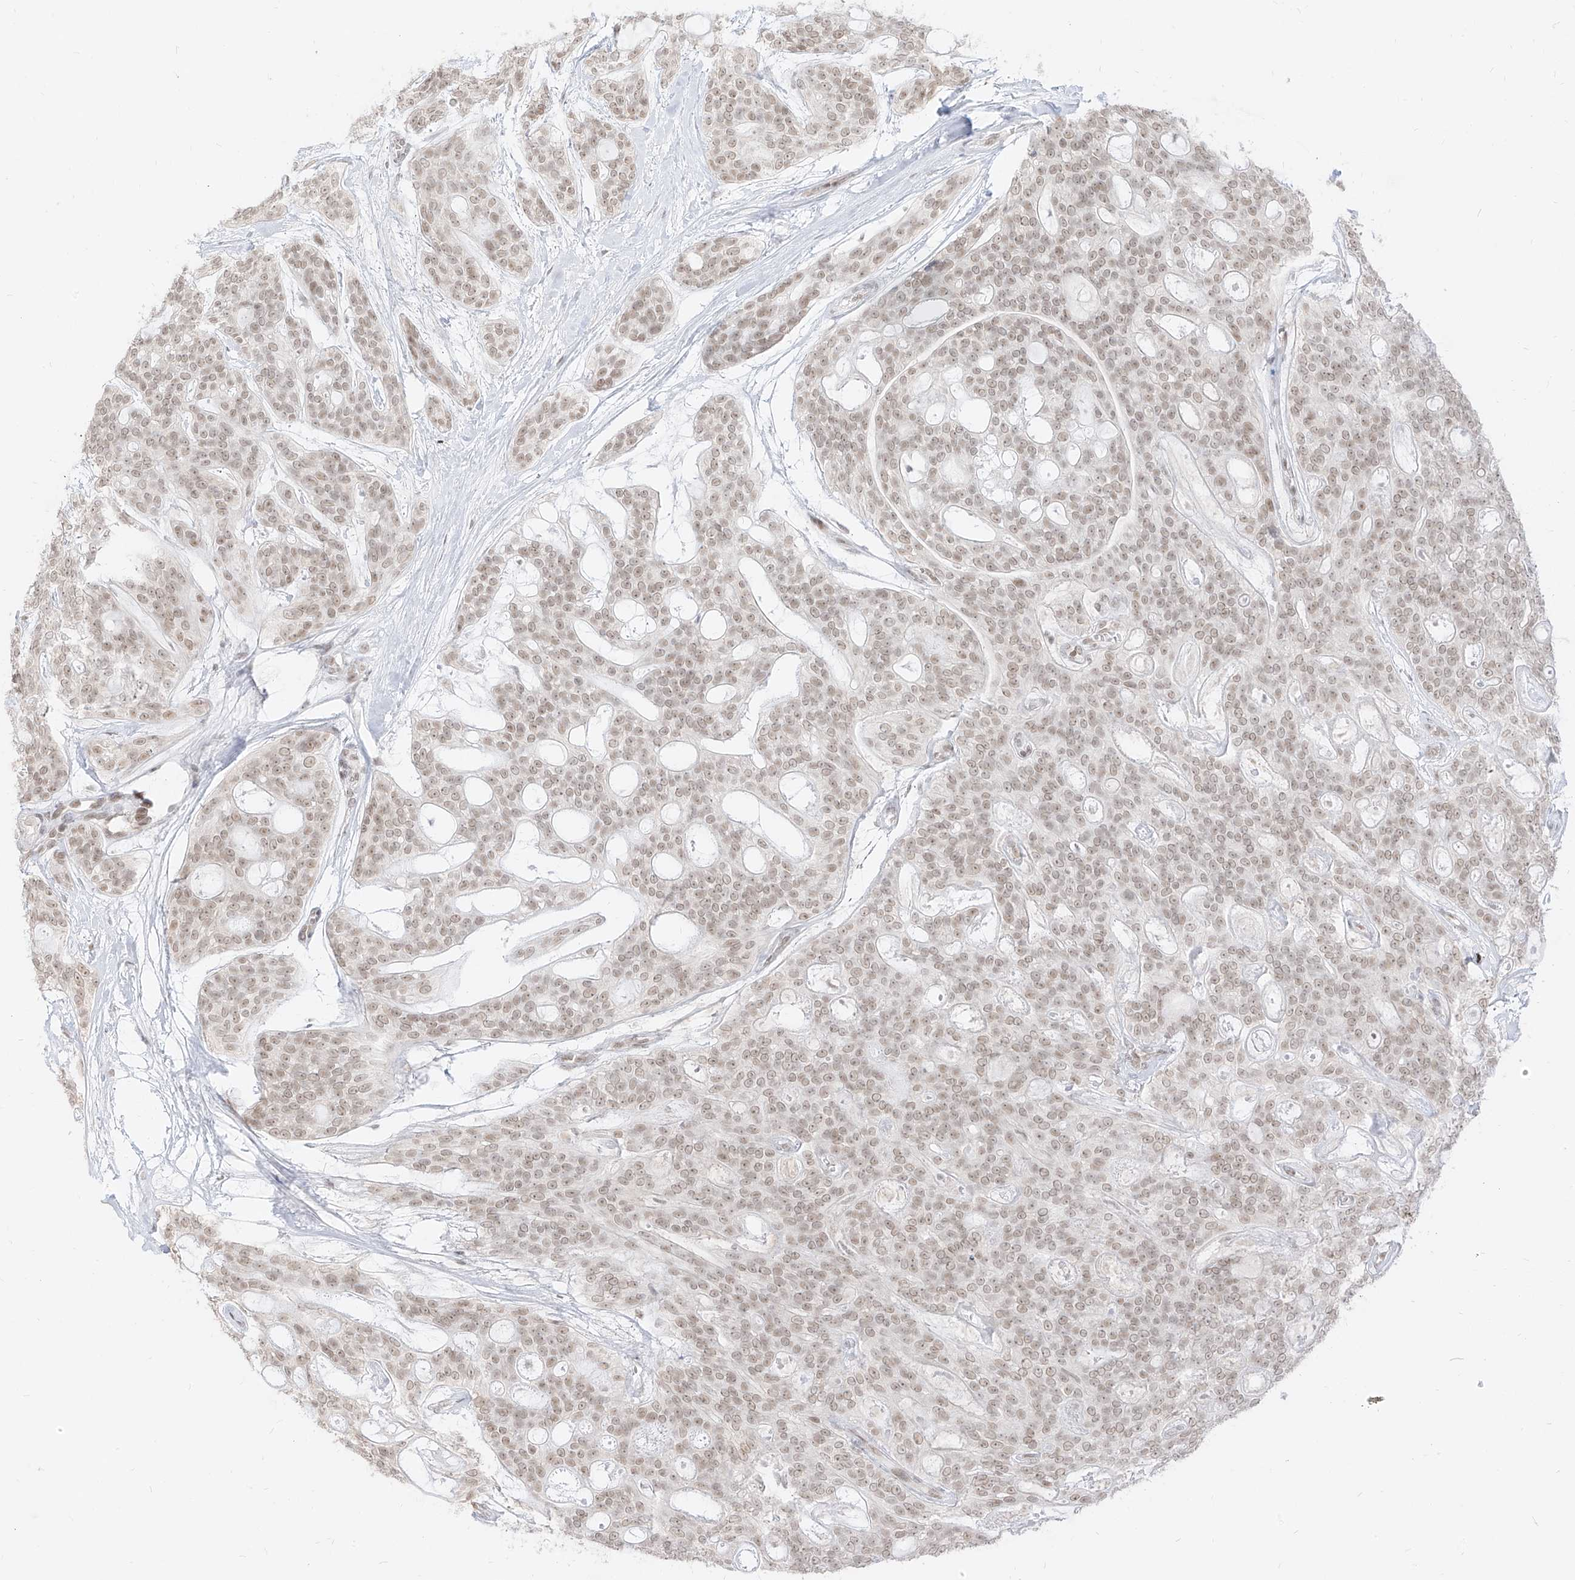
{"staining": {"intensity": "weak", "quantity": ">75%", "location": "nuclear"}, "tissue": "head and neck cancer", "cell_type": "Tumor cells", "image_type": "cancer", "snomed": [{"axis": "morphology", "description": "Adenocarcinoma, NOS"}, {"axis": "topography", "description": "Head-Neck"}], "caption": "A low amount of weak nuclear expression is appreciated in about >75% of tumor cells in adenocarcinoma (head and neck) tissue.", "gene": "SUPT5H", "patient": {"sex": "male", "age": 66}}